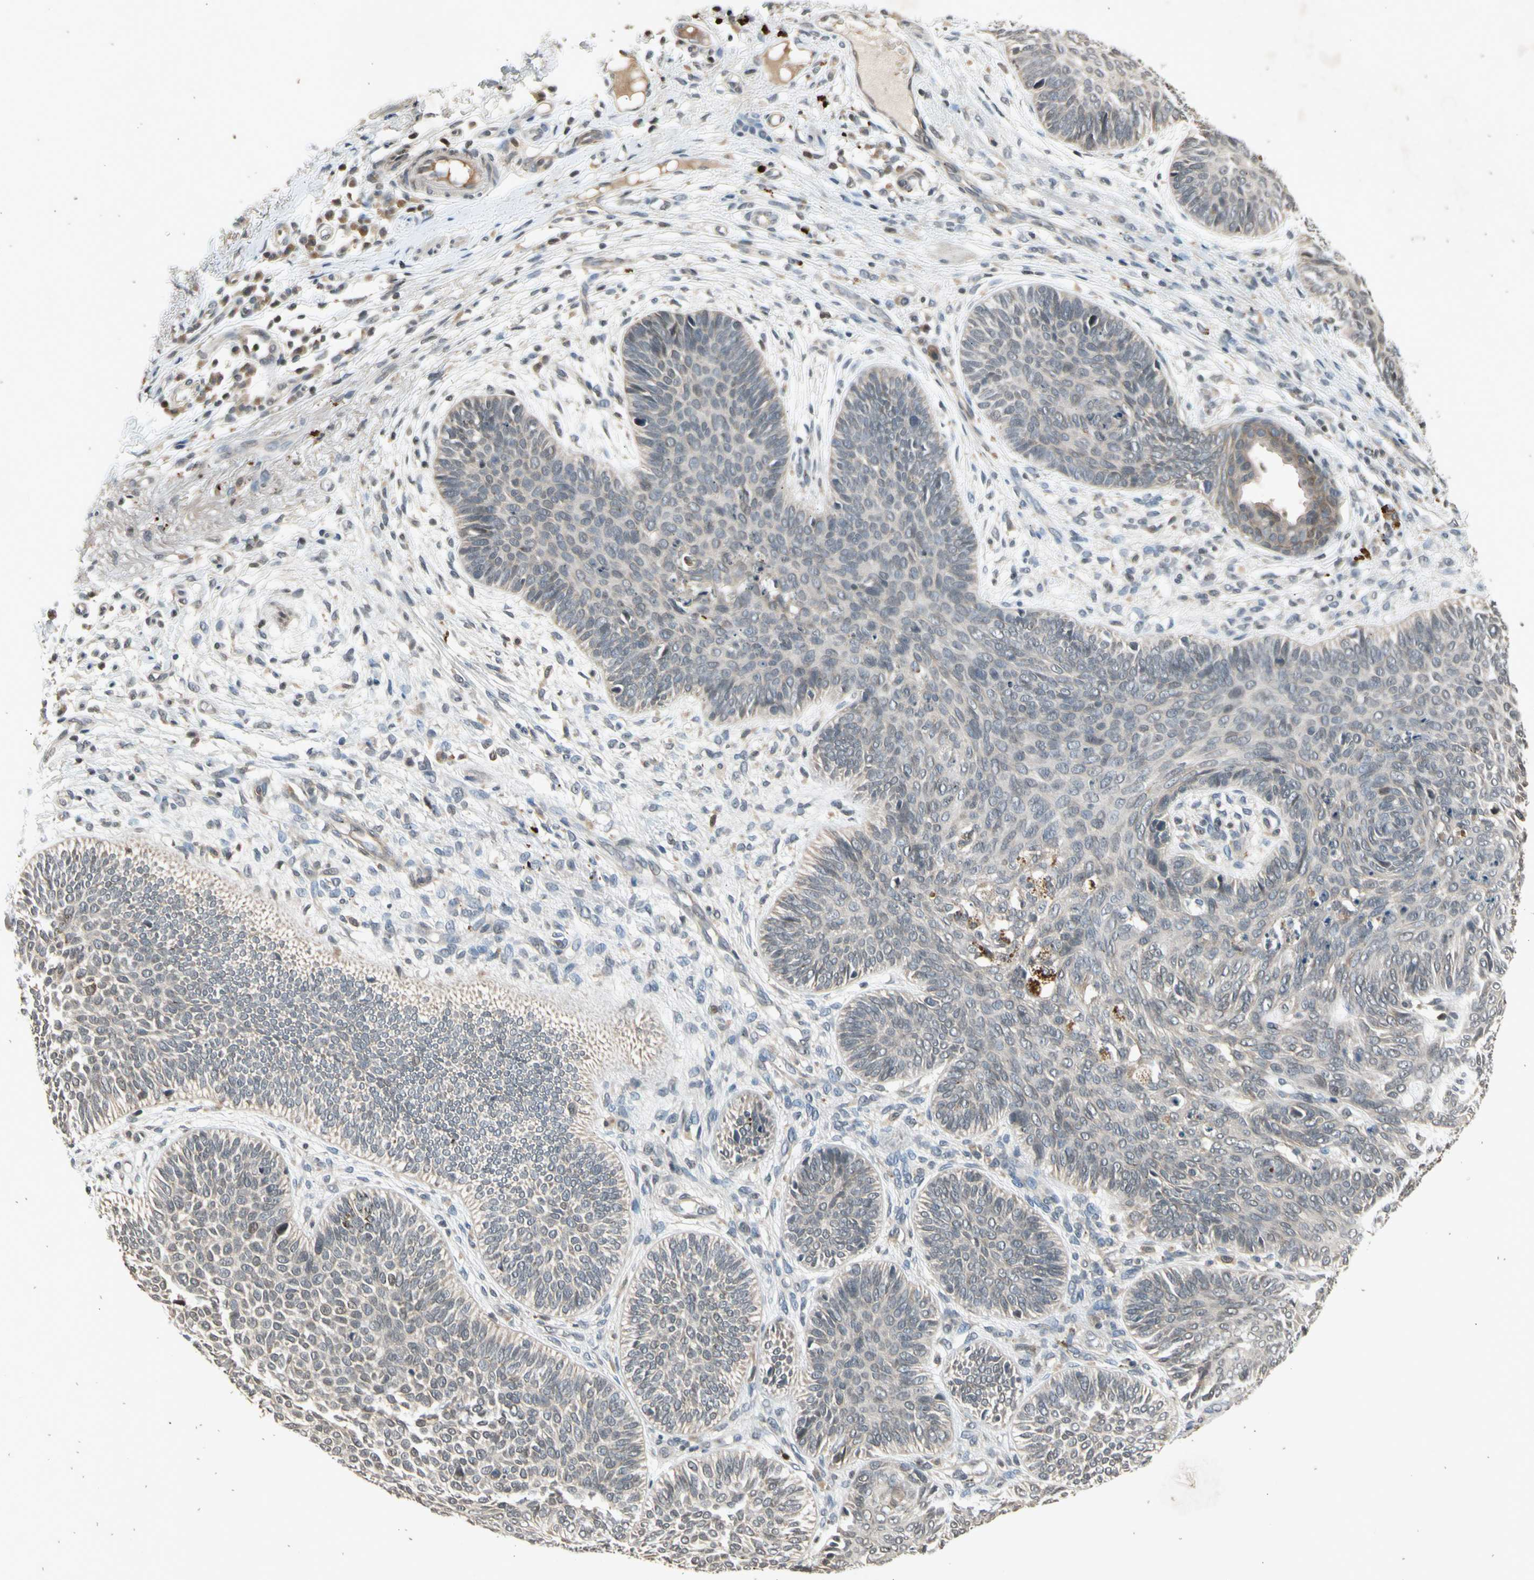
{"staining": {"intensity": "negative", "quantity": "none", "location": "none"}, "tissue": "skin cancer", "cell_type": "Tumor cells", "image_type": "cancer", "snomed": [{"axis": "morphology", "description": "Normal tissue, NOS"}, {"axis": "morphology", "description": "Basal cell carcinoma"}, {"axis": "topography", "description": "Skin"}], "caption": "Immunohistochemistry (IHC) of skin basal cell carcinoma displays no staining in tumor cells.", "gene": "EFNB2", "patient": {"sex": "male", "age": 52}}